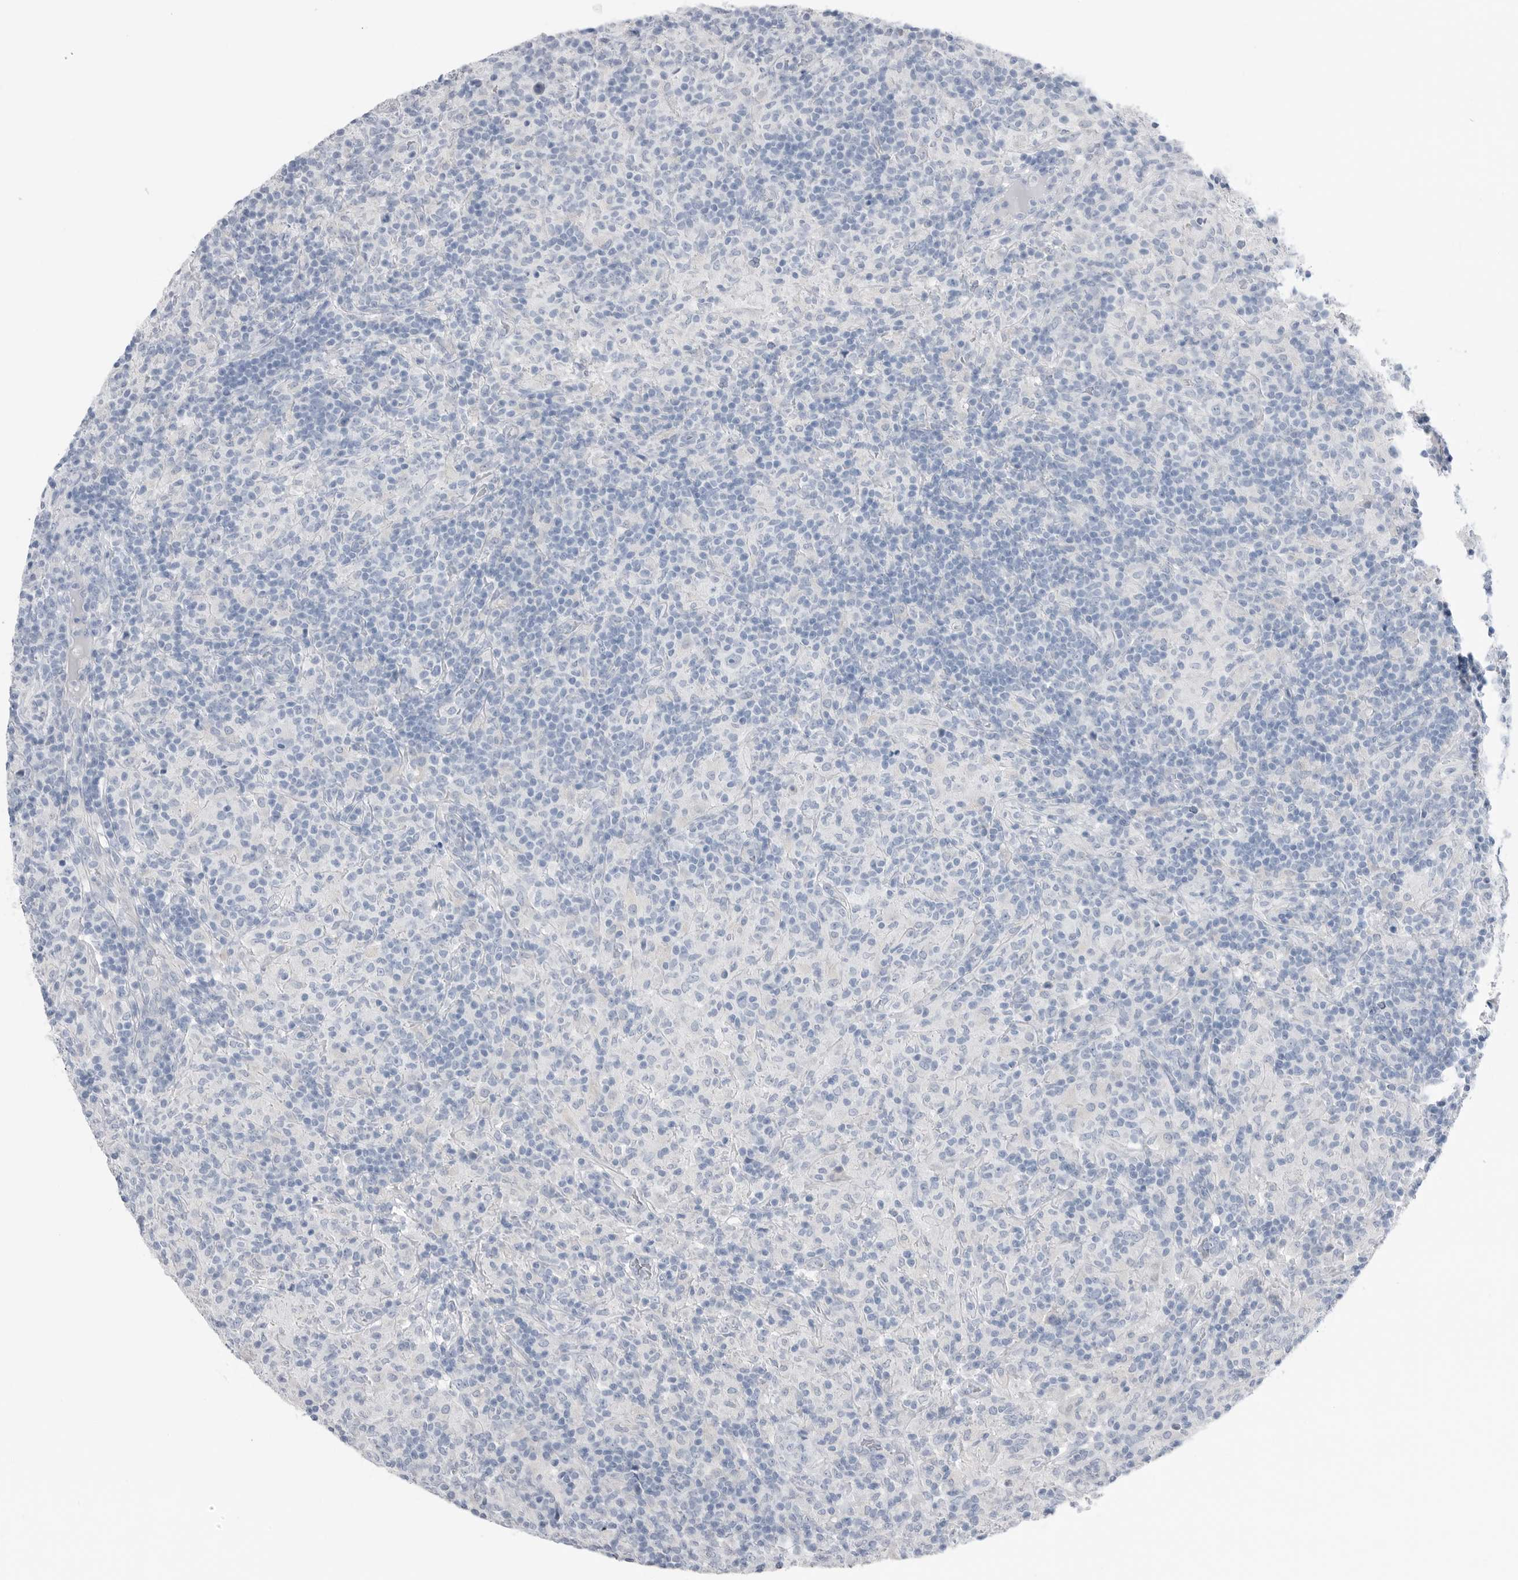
{"staining": {"intensity": "negative", "quantity": "none", "location": "none"}, "tissue": "lymphoma", "cell_type": "Tumor cells", "image_type": "cancer", "snomed": [{"axis": "morphology", "description": "Hodgkin's disease, NOS"}, {"axis": "topography", "description": "Lymph node"}], "caption": "Lymphoma stained for a protein using immunohistochemistry demonstrates no staining tumor cells.", "gene": "ABHD12", "patient": {"sex": "male", "age": 70}}